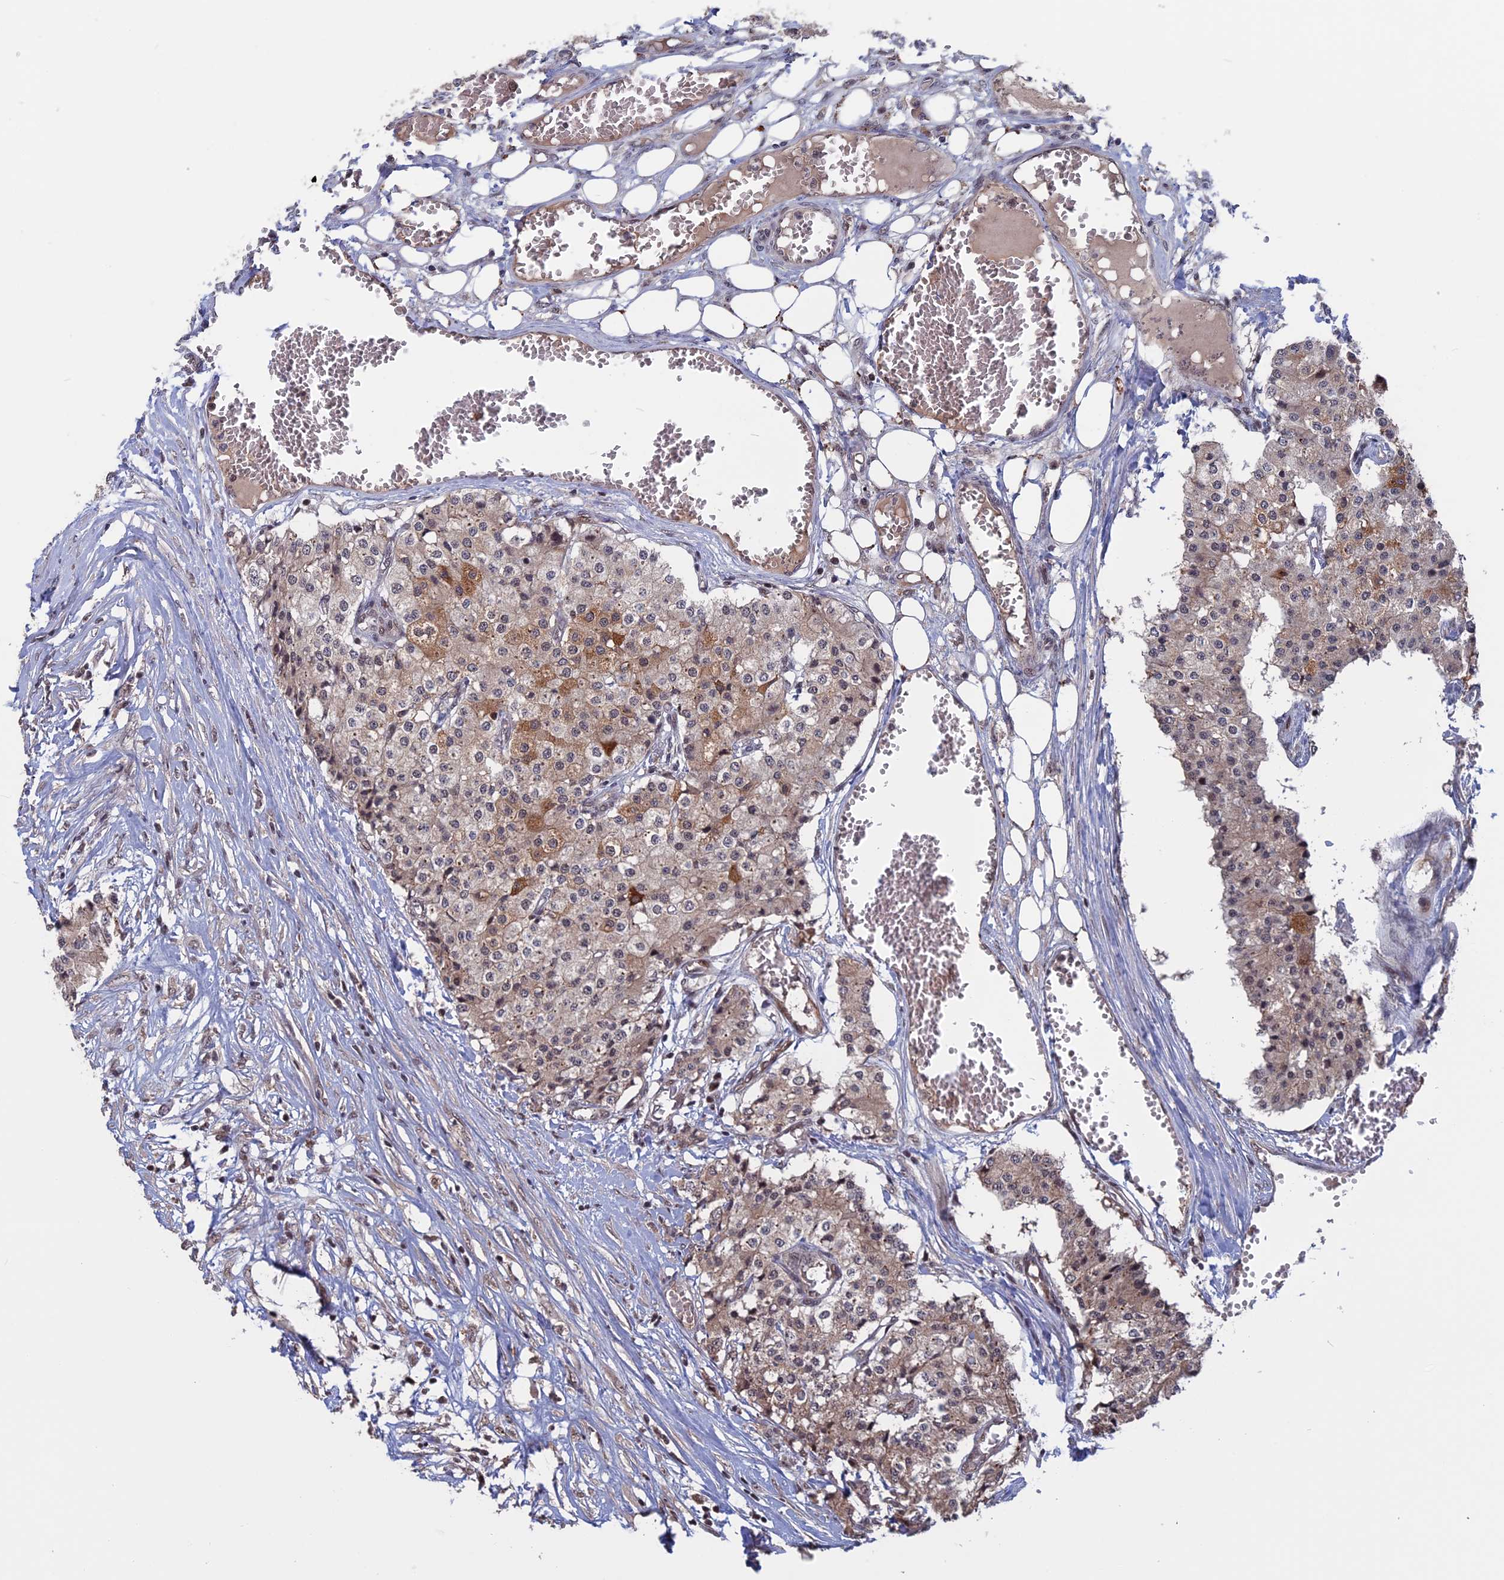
{"staining": {"intensity": "weak", "quantity": "25%-75%", "location": "cytoplasmic/membranous"}, "tissue": "carcinoid", "cell_type": "Tumor cells", "image_type": "cancer", "snomed": [{"axis": "morphology", "description": "Carcinoid, malignant, NOS"}, {"axis": "topography", "description": "Colon"}], "caption": "IHC photomicrograph of human carcinoid (malignant) stained for a protein (brown), which exhibits low levels of weak cytoplasmic/membranous positivity in about 25%-75% of tumor cells.", "gene": "CACTIN", "patient": {"sex": "female", "age": 52}}